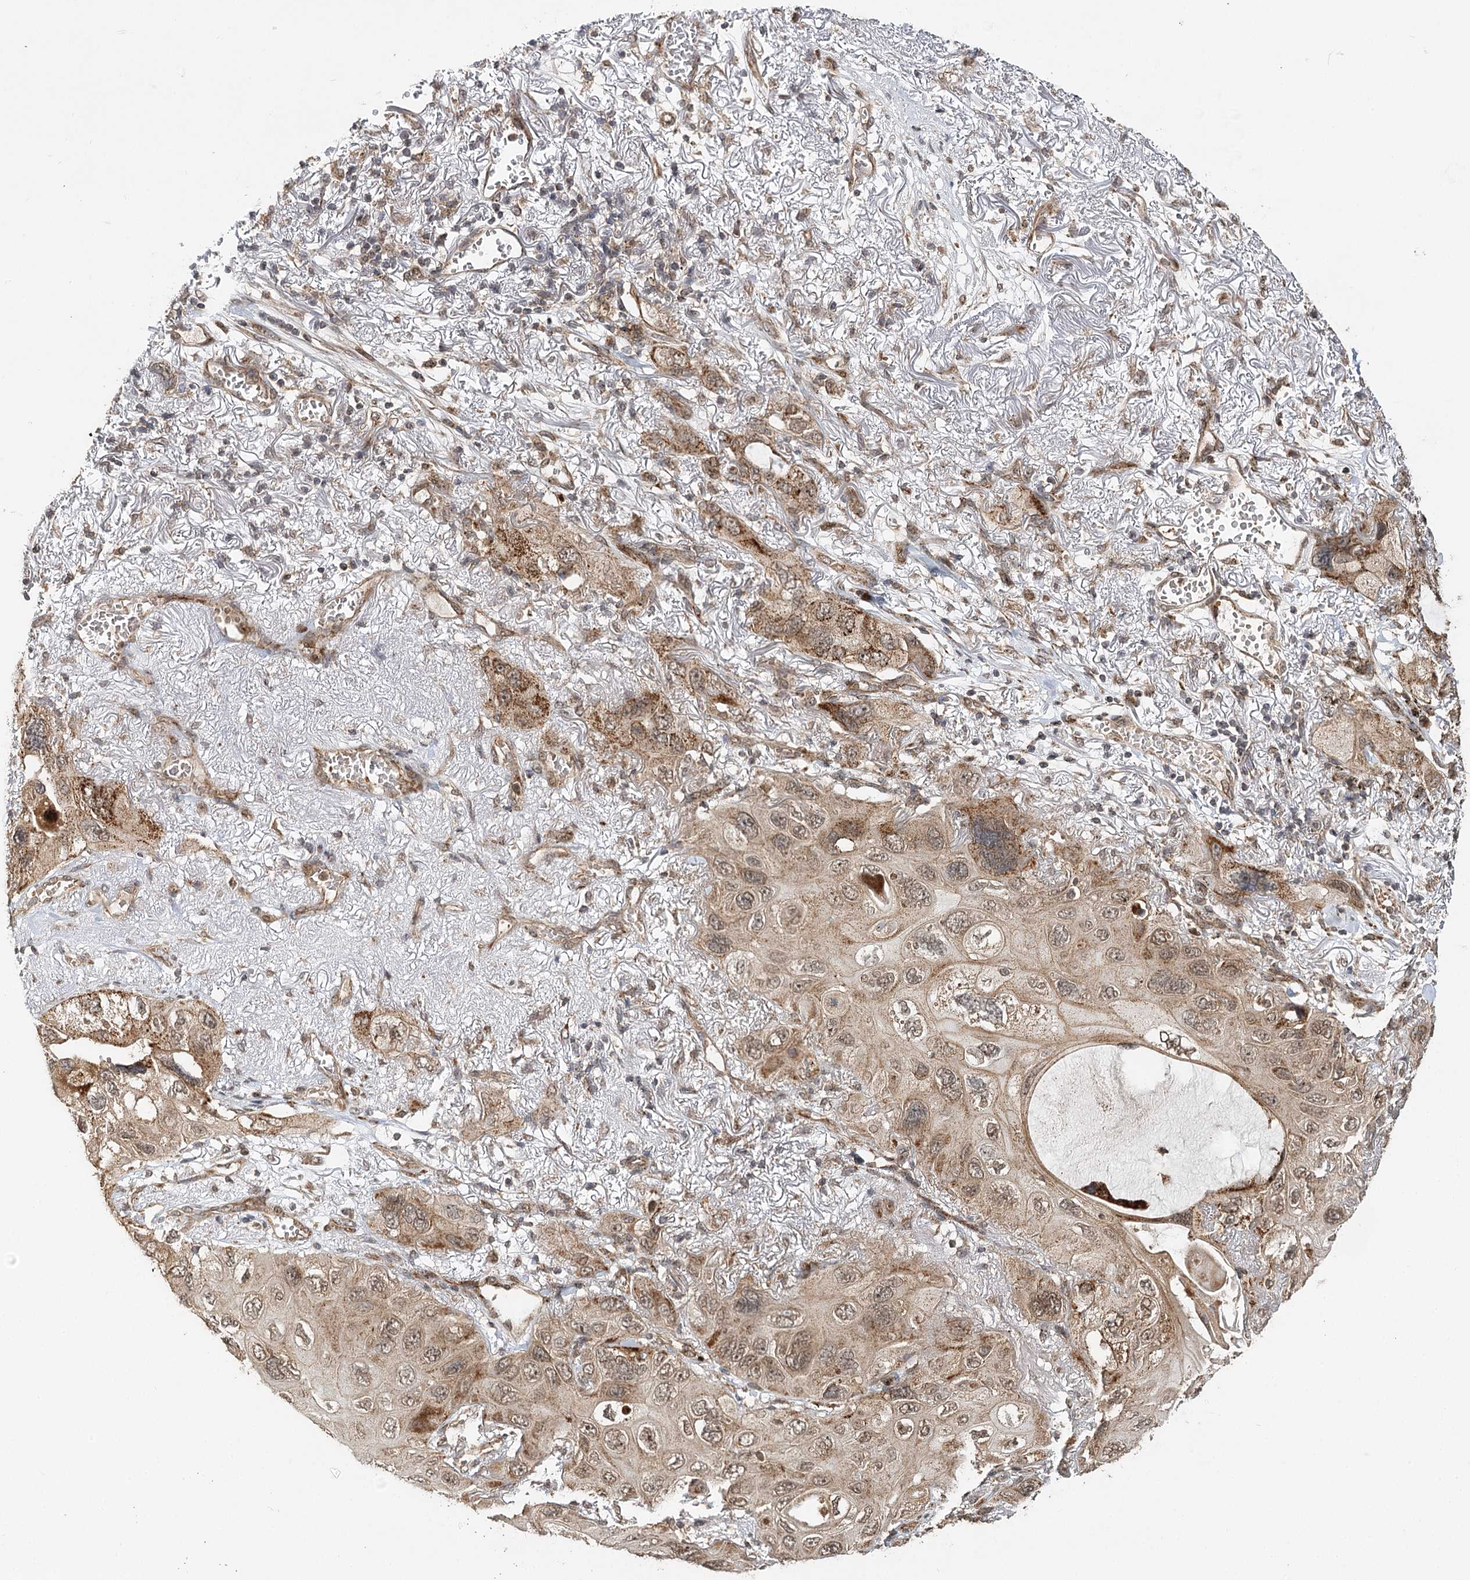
{"staining": {"intensity": "moderate", "quantity": ">75%", "location": "cytoplasmic/membranous,nuclear"}, "tissue": "lung cancer", "cell_type": "Tumor cells", "image_type": "cancer", "snomed": [{"axis": "morphology", "description": "Squamous cell carcinoma, NOS"}, {"axis": "topography", "description": "Lung"}], "caption": "A brown stain shows moderate cytoplasmic/membranous and nuclear expression of a protein in squamous cell carcinoma (lung) tumor cells. (brown staining indicates protein expression, while blue staining denotes nuclei).", "gene": "ZNRF3", "patient": {"sex": "female", "age": 73}}